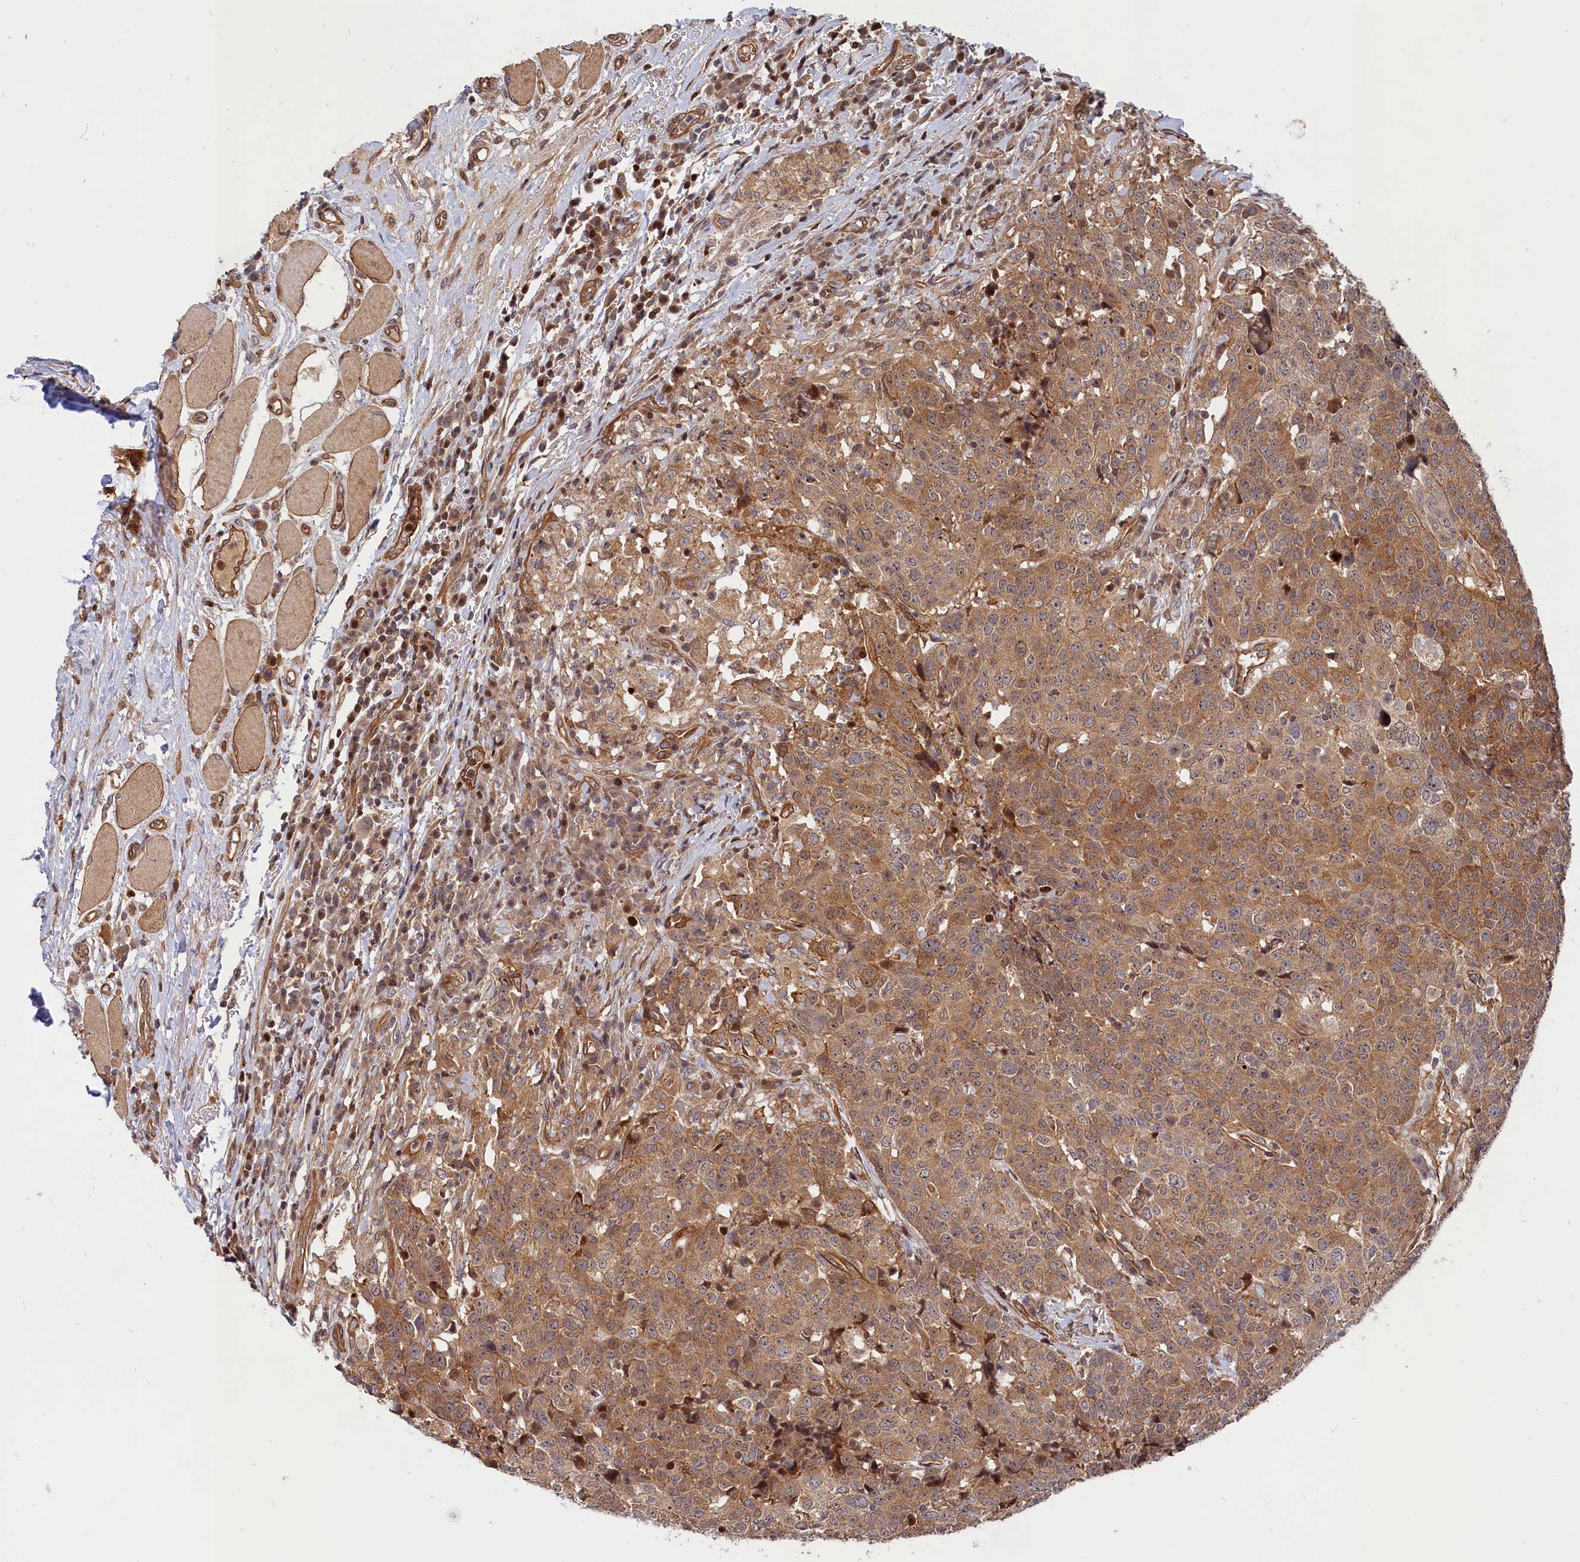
{"staining": {"intensity": "weak", "quantity": ">75%", "location": "cytoplasmic/membranous"}, "tissue": "head and neck cancer", "cell_type": "Tumor cells", "image_type": "cancer", "snomed": [{"axis": "morphology", "description": "Squamous cell carcinoma, NOS"}, {"axis": "topography", "description": "Head-Neck"}], "caption": "Protein expression analysis of human squamous cell carcinoma (head and neck) reveals weak cytoplasmic/membranous positivity in approximately >75% of tumor cells.", "gene": "CEP44", "patient": {"sex": "male", "age": 66}}